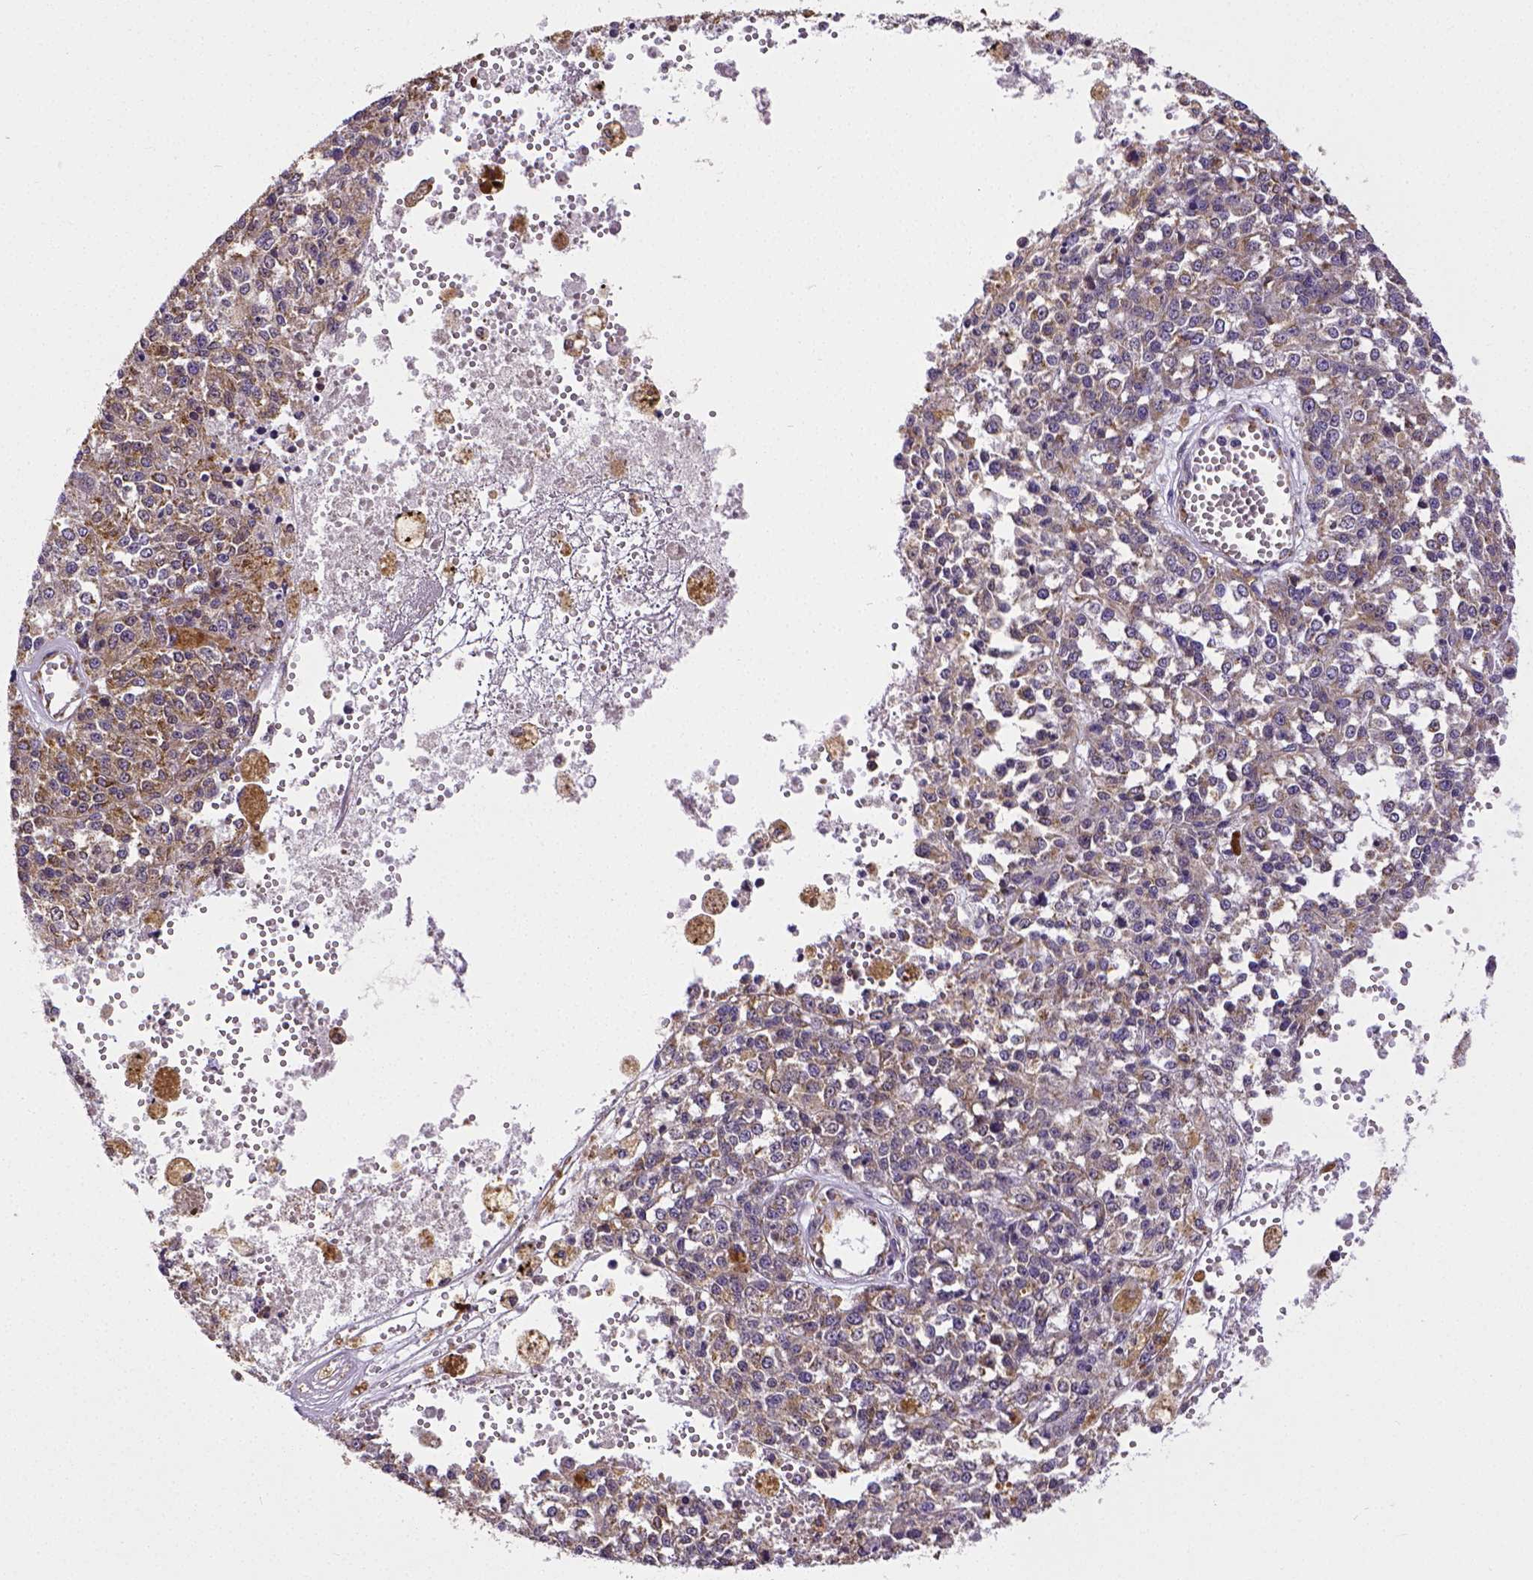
{"staining": {"intensity": "weak", "quantity": "25%-75%", "location": "cytoplasmic/membranous"}, "tissue": "melanoma", "cell_type": "Tumor cells", "image_type": "cancer", "snomed": [{"axis": "morphology", "description": "Malignant melanoma, Metastatic site"}, {"axis": "topography", "description": "Lymph node"}], "caption": "Immunohistochemistry of human melanoma displays low levels of weak cytoplasmic/membranous staining in about 25%-75% of tumor cells. (DAB IHC with brightfield microscopy, high magnification).", "gene": "MTDH", "patient": {"sex": "female", "age": 64}}